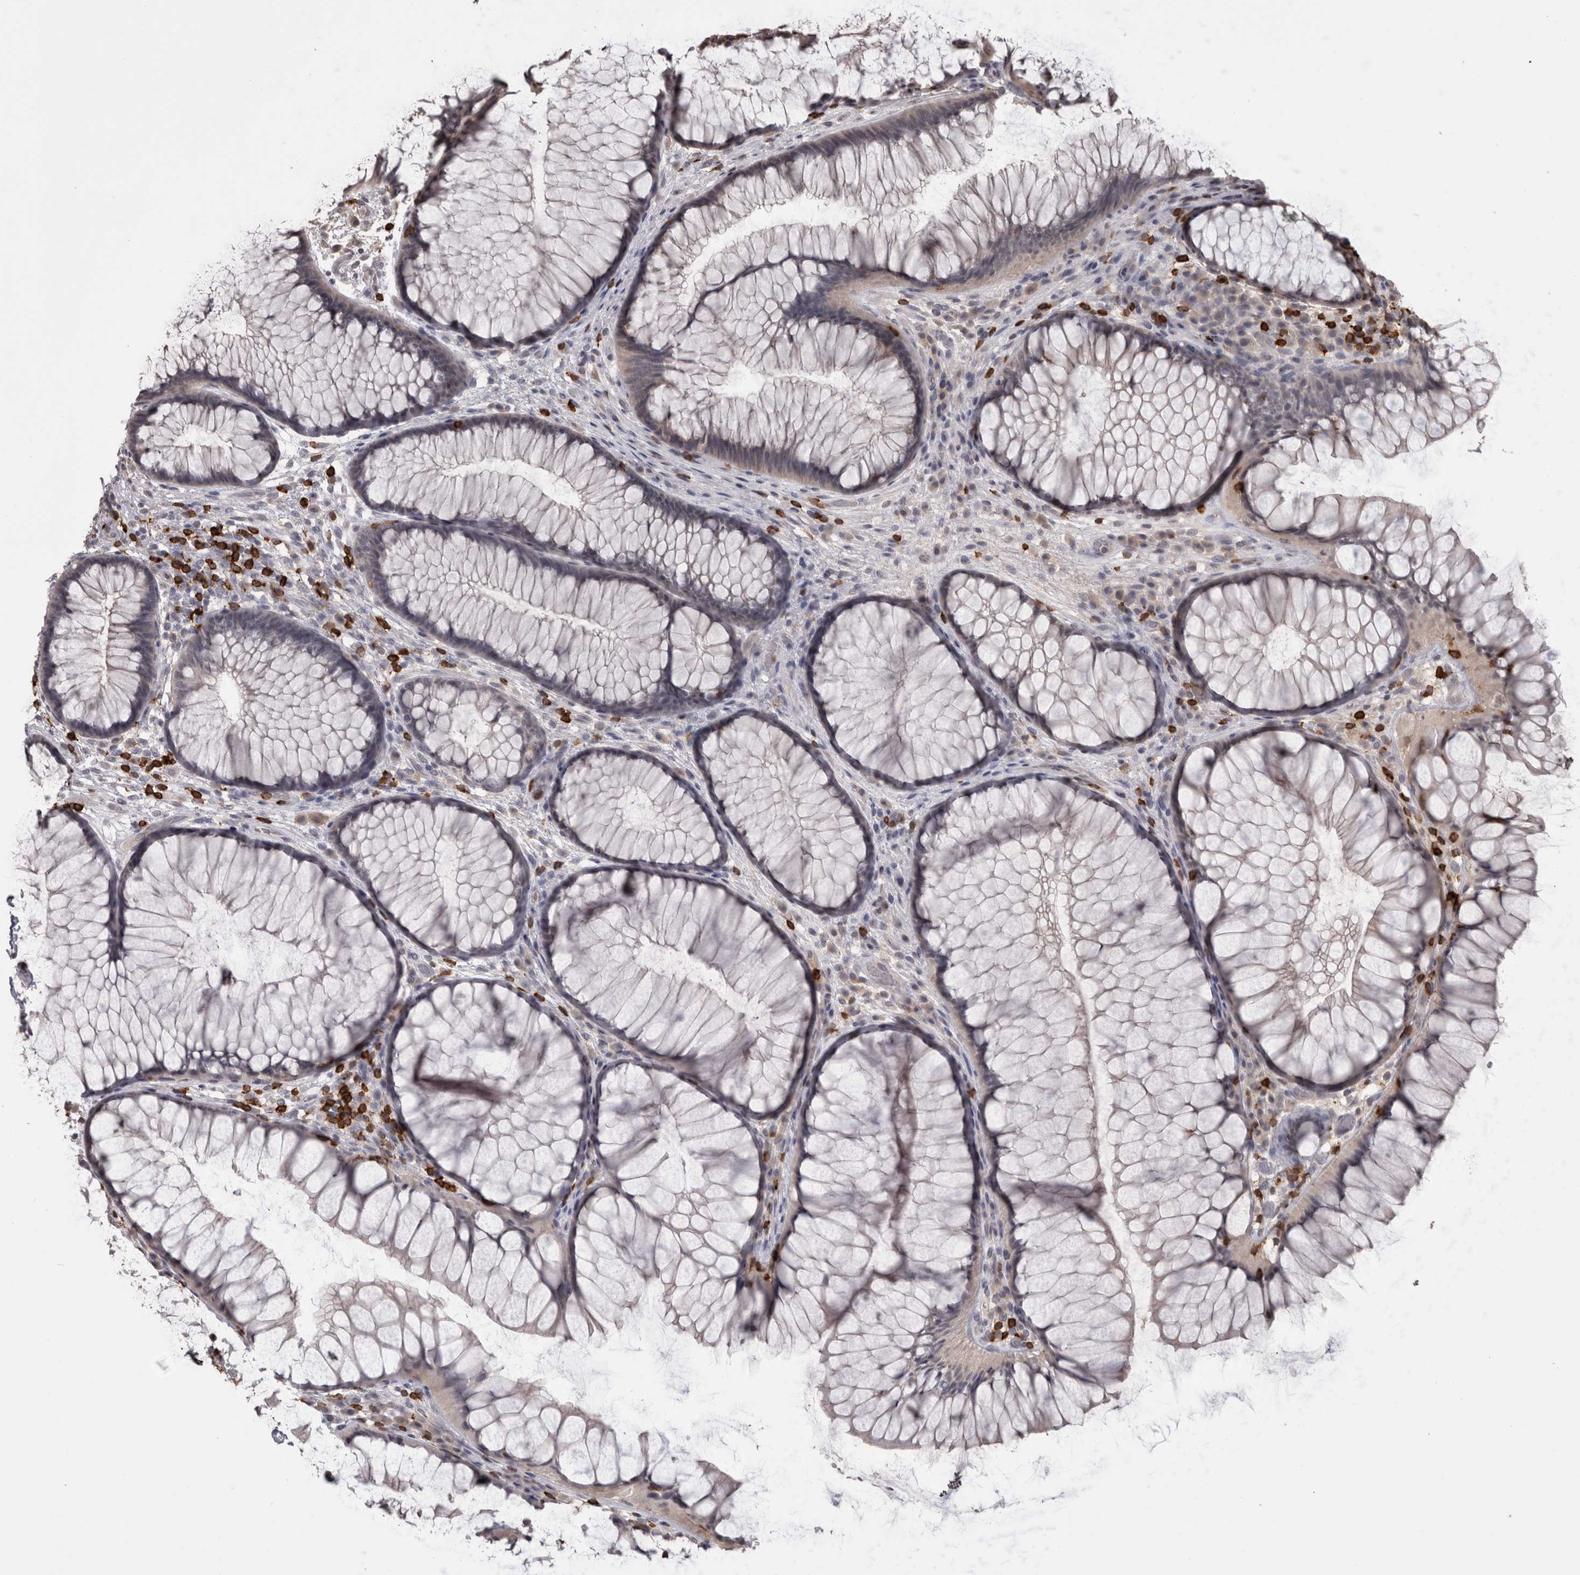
{"staining": {"intensity": "negative", "quantity": "none", "location": "none"}, "tissue": "rectum", "cell_type": "Glandular cells", "image_type": "normal", "snomed": [{"axis": "morphology", "description": "Normal tissue, NOS"}, {"axis": "topography", "description": "Rectum"}], "caption": "A histopathology image of human rectum is negative for staining in glandular cells. Brightfield microscopy of IHC stained with DAB (brown) and hematoxylin (blue), captured at high magnification.", "gene": "SKAP1", "patient": {"sex": "male", "age": 51}}